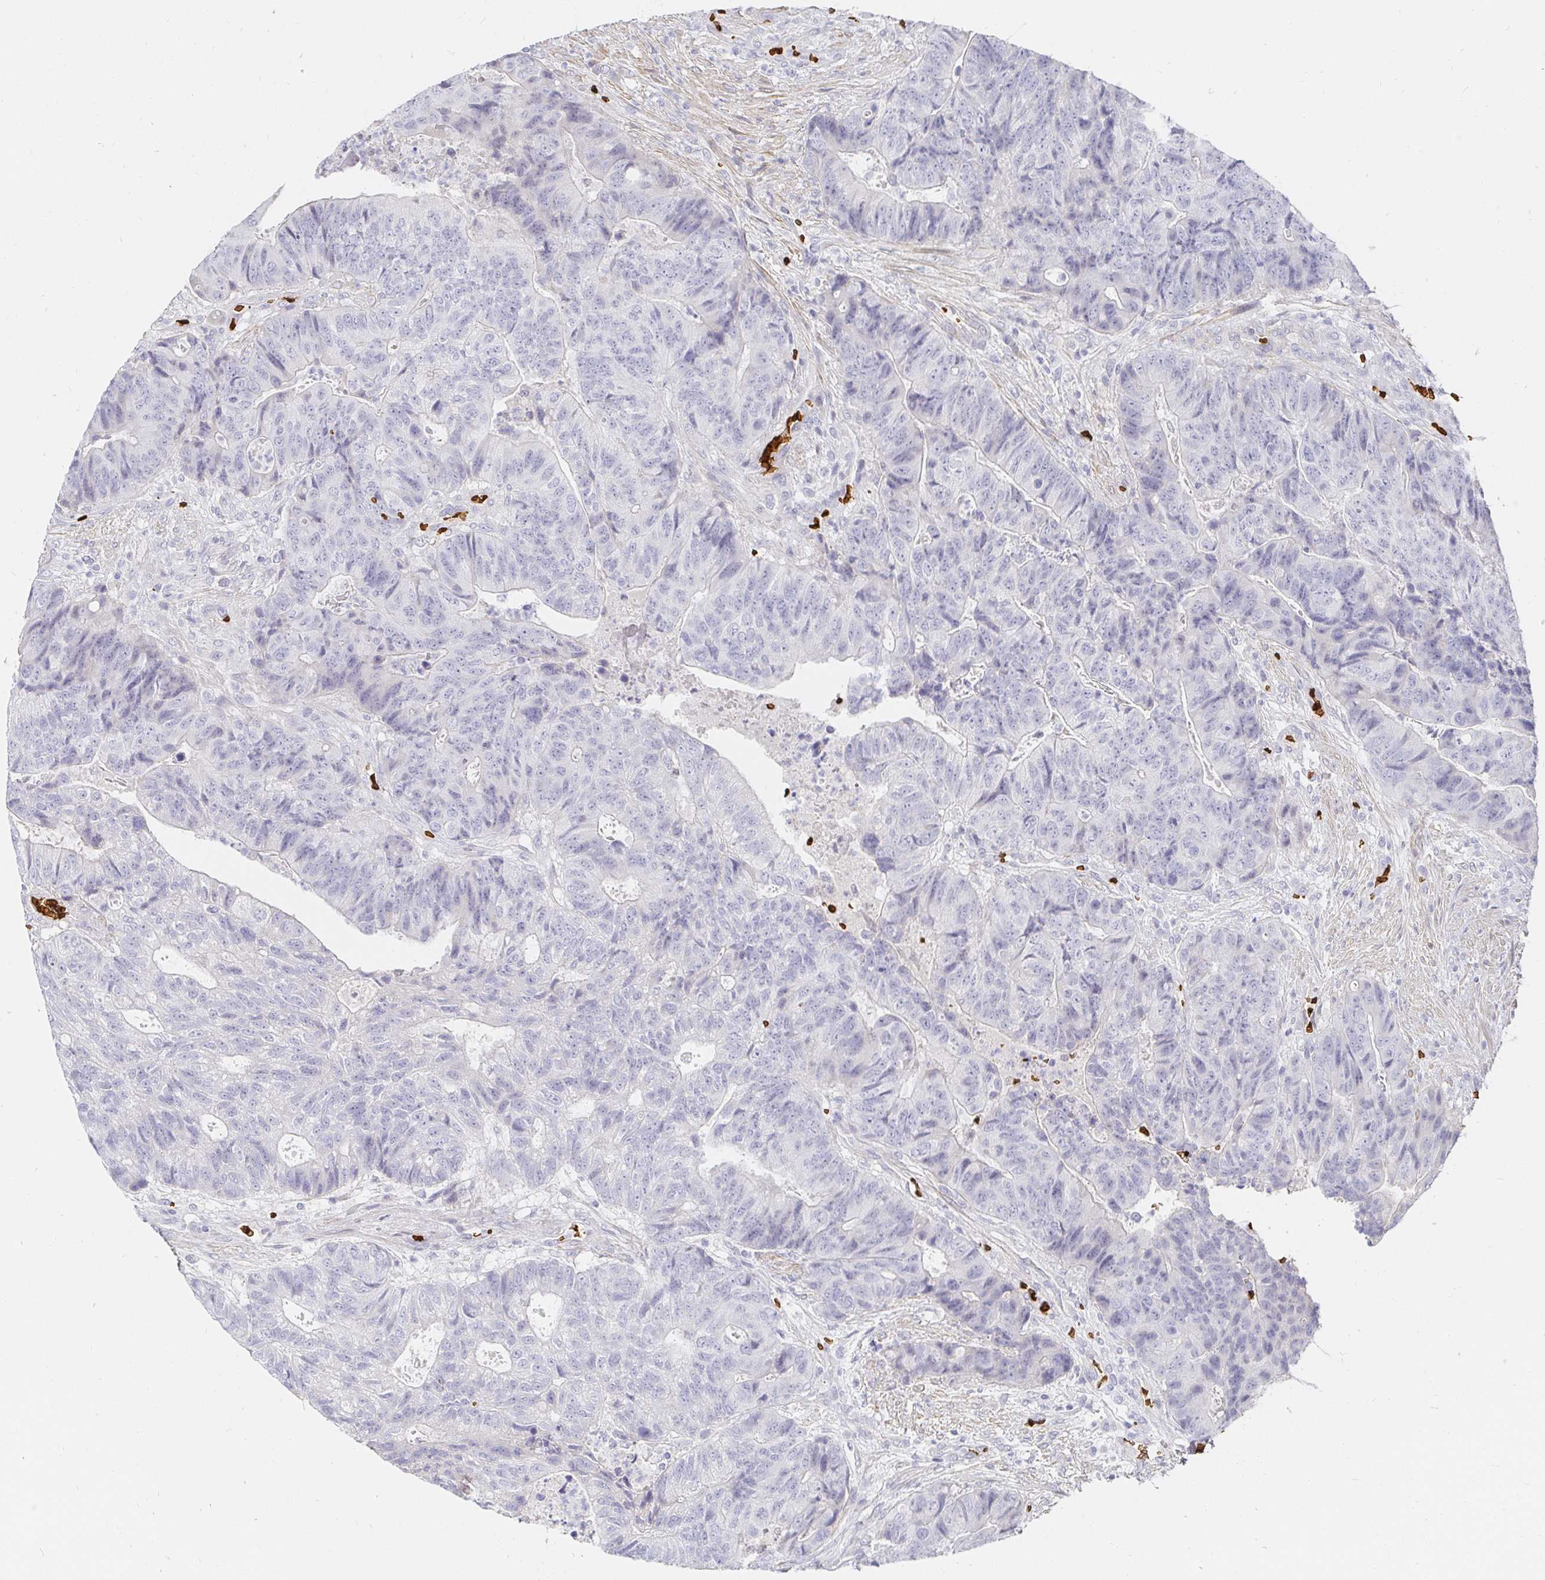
{"staining": {"intensity": "negative", "quantity": "none", "location": "none"}, "tissue": "colorectal cancer", "cell_type": "Tumor cells", "image_type": "cancer", "snomed": [{"axis": "morphology", "description": "Normal tissue, NOS"}, {"axis": "morphology", "description": "Adenocarcinoma, NOS"}, {"axis": "topography", "description": "Colon"}], "caption": "An IHC image of colorectal cancer is shown. There is no staining in tumor cells of colorectal cancer.", "gene": "FGF21", "patient": {"sex": "female", "age": 48}}